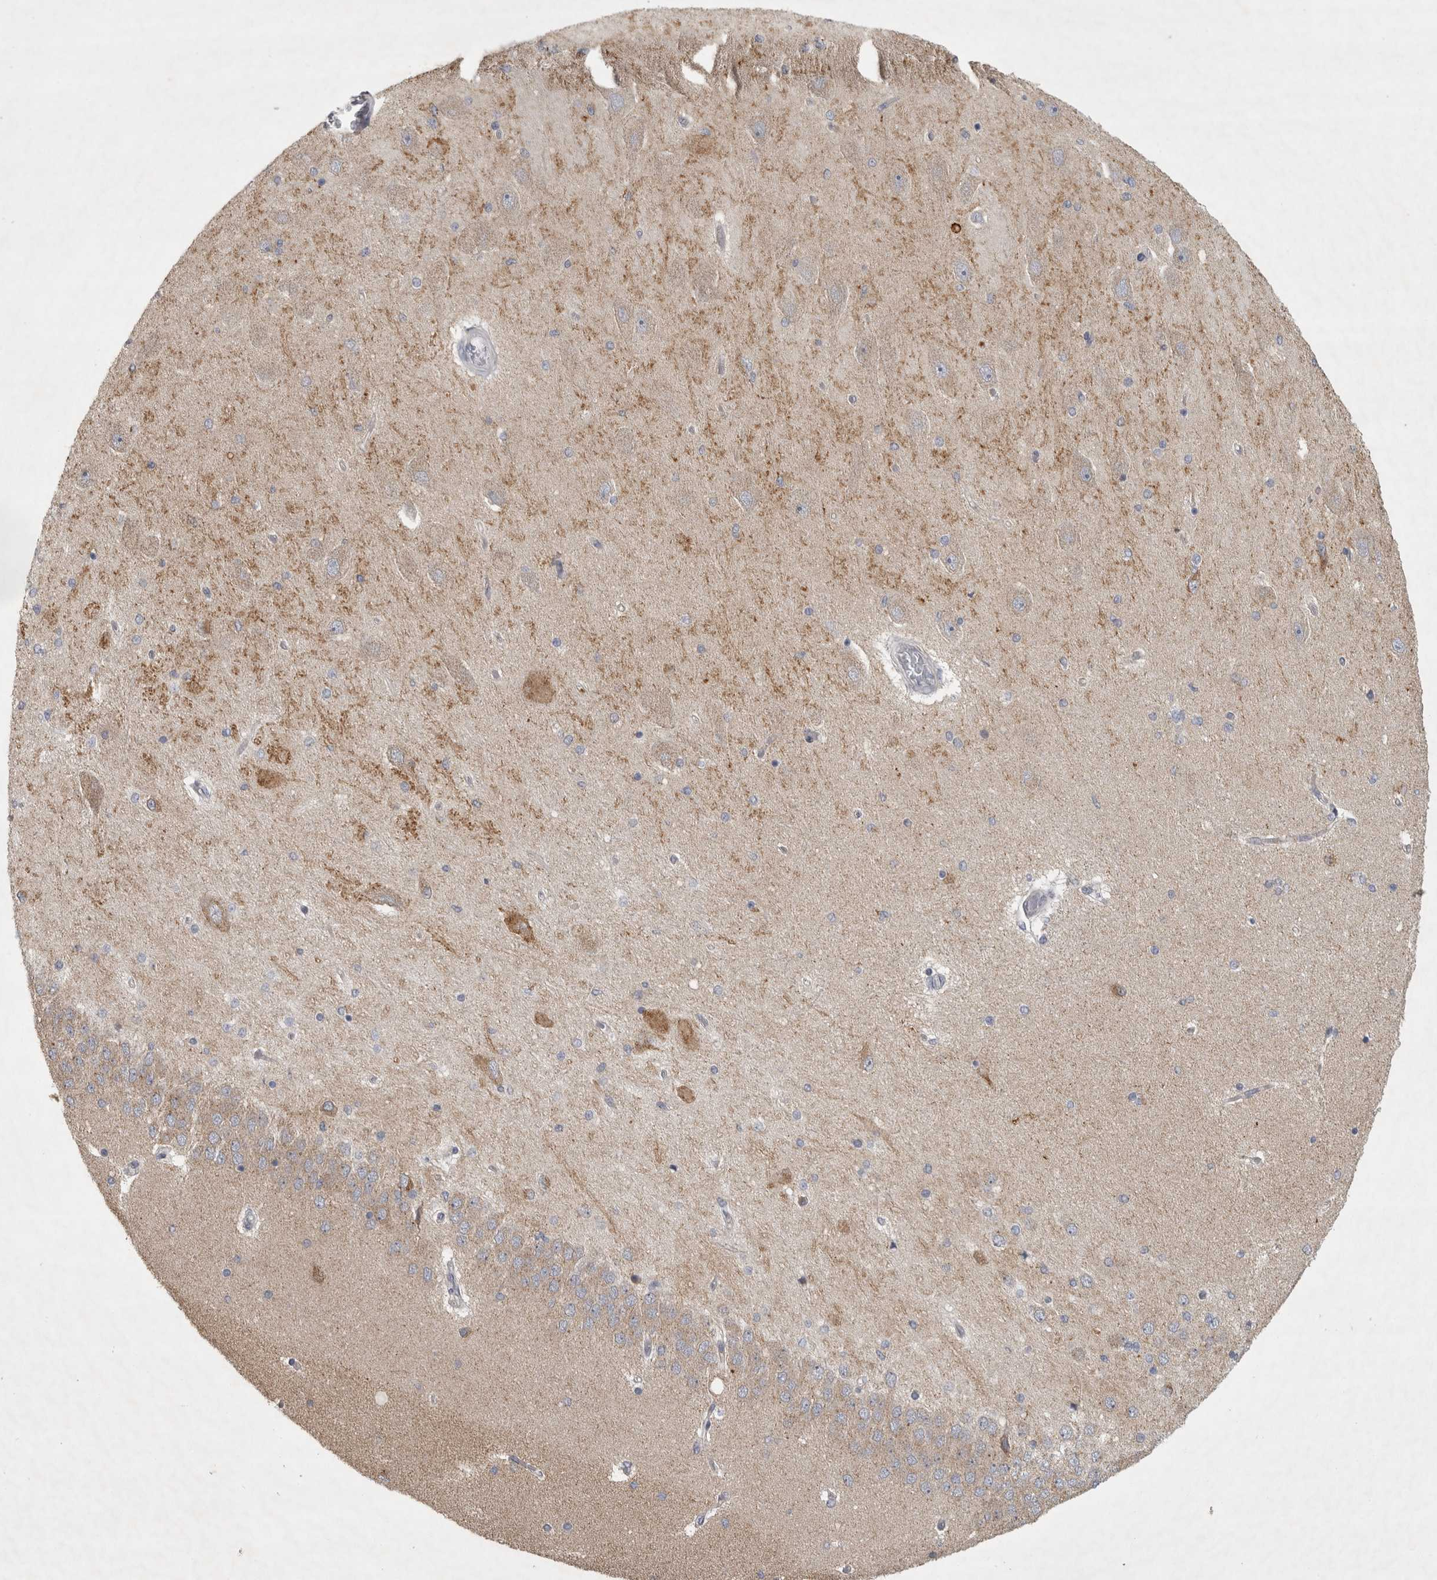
{"staining": {"intensity": "negative", "quantity": "none", "location": "none"}, "tissue": "hippocampus", "cell_type": "Glial cells", "image_type": "normal", "snomed": [{"axis": "morphology", "description": "Normal tissue, NOS"}, {"axis": "topography", "description": "Hippocampus"}], "caption": "Protein analysis of unremarkable hippocampus reveals no significant positivity in glial cells.", "gene": "PTPRN2", "patient": {"sex": "female", "age": 54}}